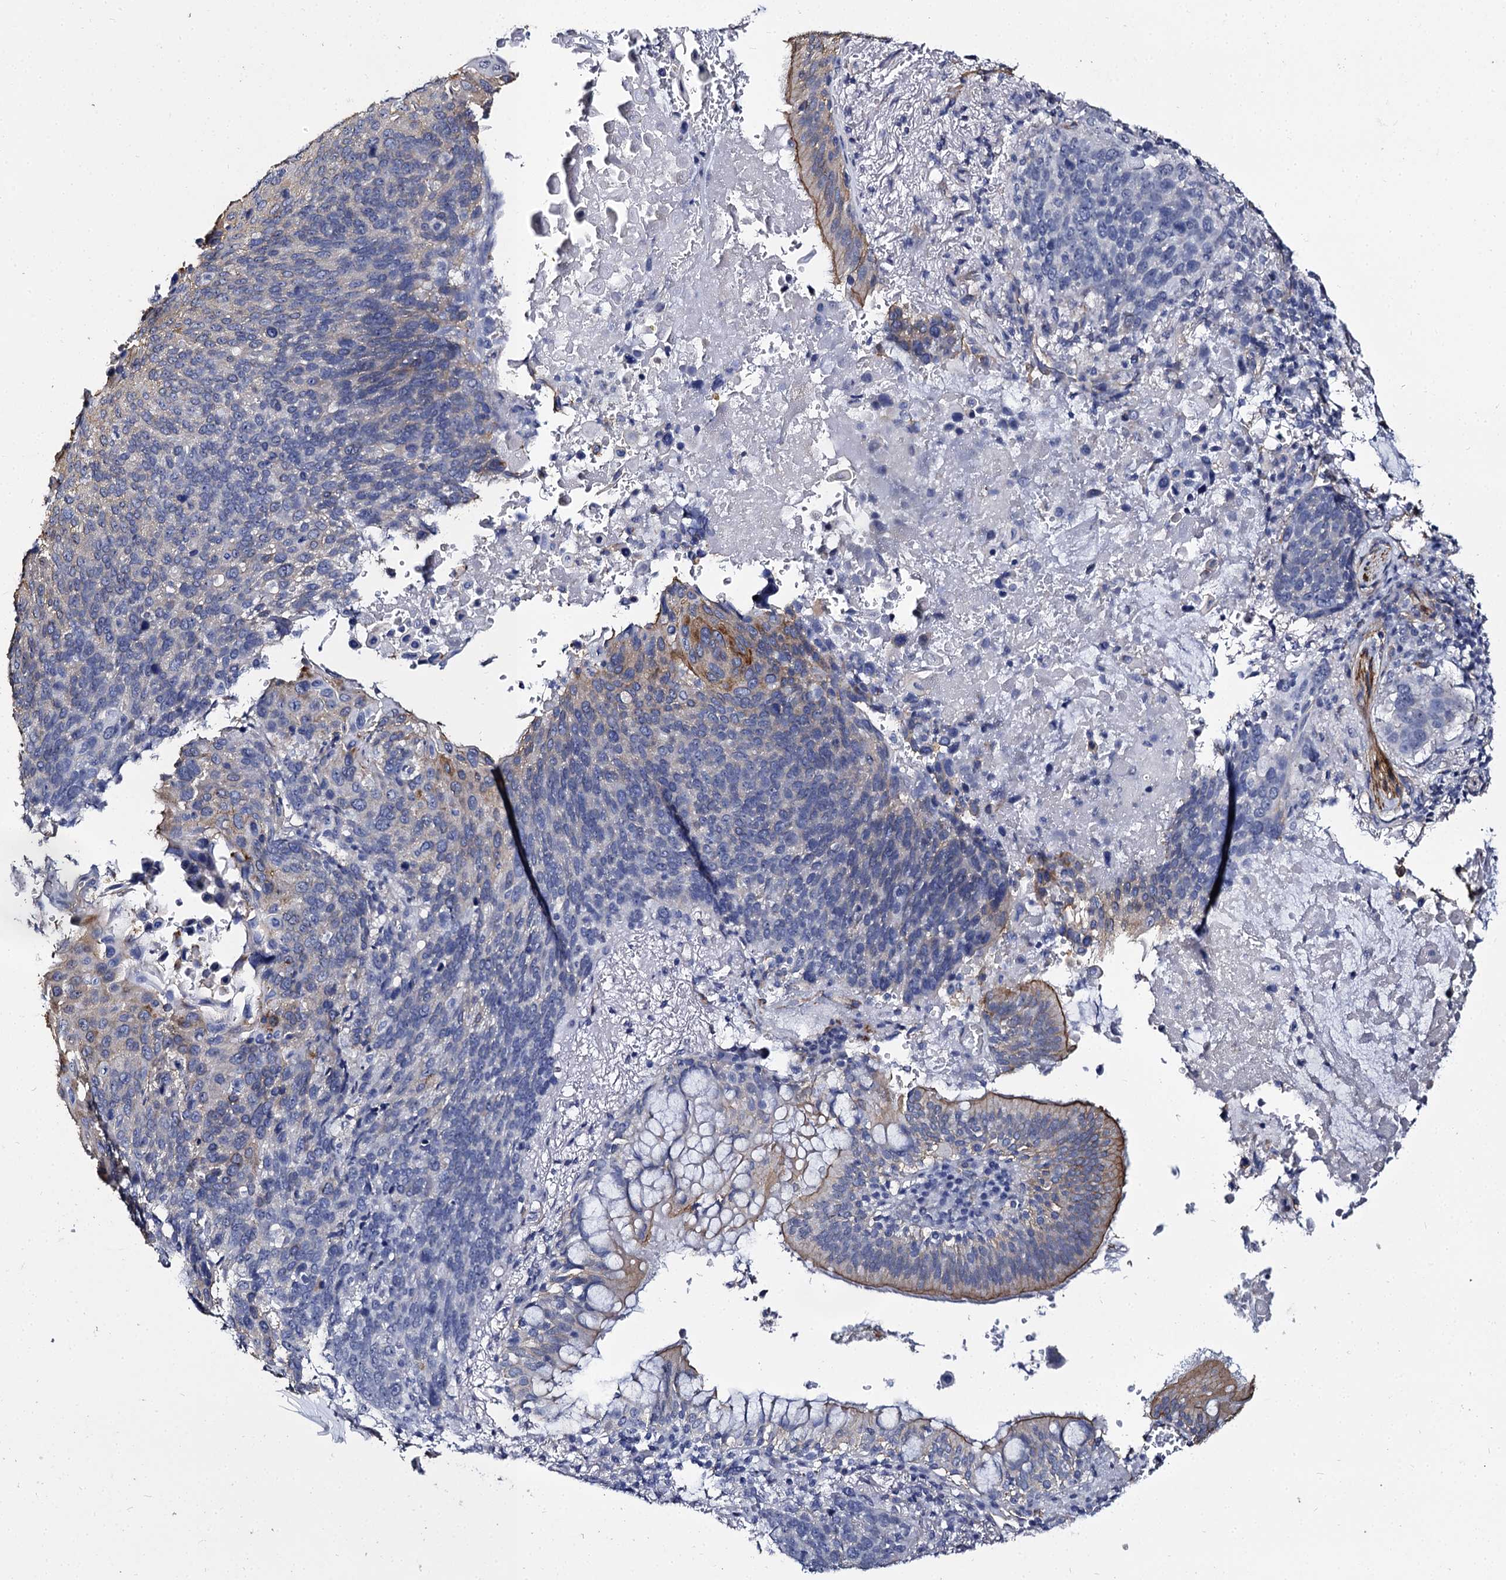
{"staining": {"intensity": "weak", "quantity": "<25%", "location": "cytoplasmic/membranous"}, "tissue": "lung cancer", "cell_type": "Tumor cells", "image_type": "cancer", "snomed": [{"axis": "morphology", "description": "Squamous cell carcinoma, NOS"}, {"axis": "topography", "description": "Lung"}], "caption": "DAB immunohistochemical staining of human lung cancer (squamous cell carcinoma) displays no significant staining in tumor cells.", "gene": "CBFB", "patient": {"sex": "male", "age": 66}}